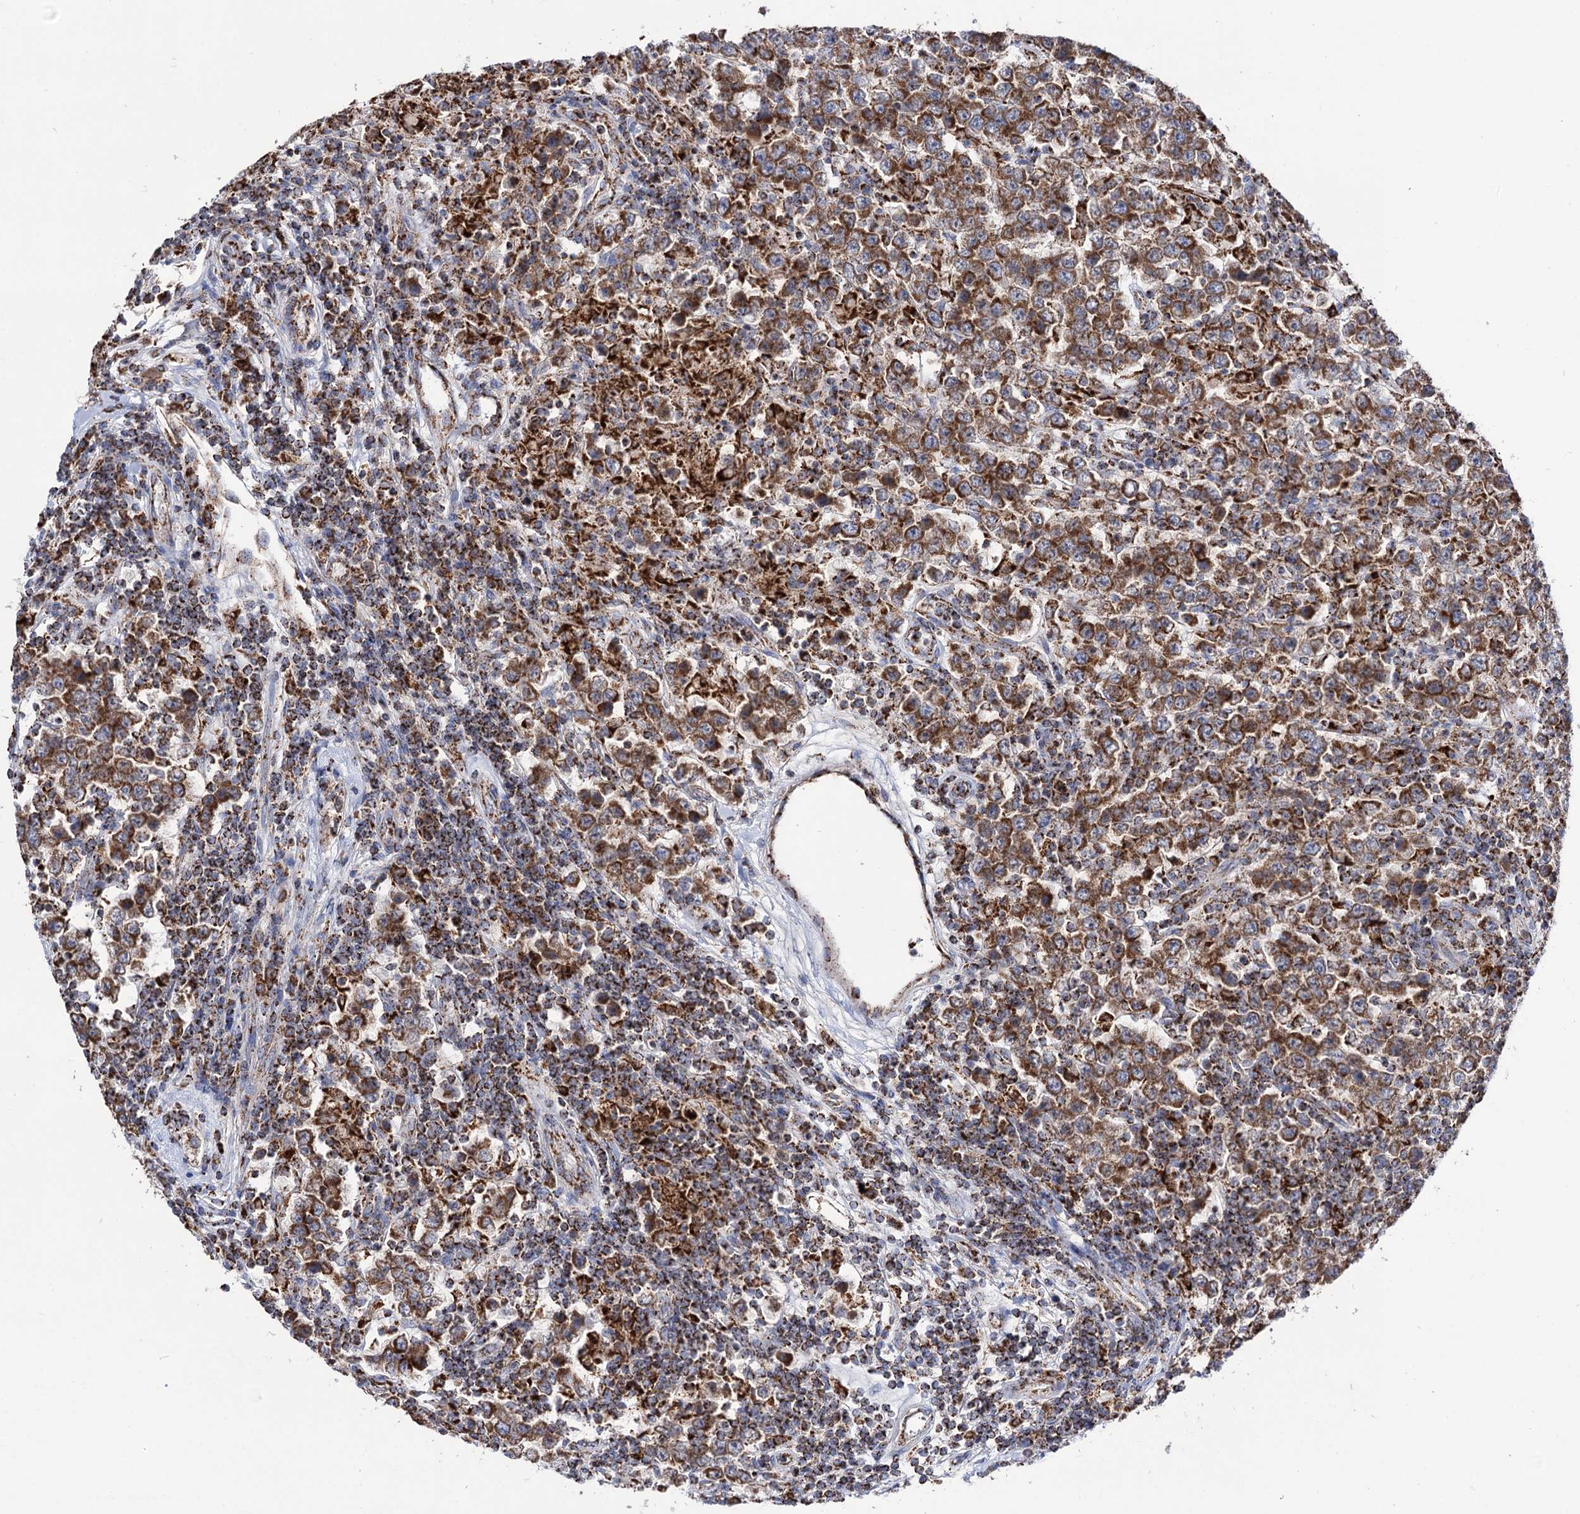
{"staining": {"intensity": "strong", "quantity": ">75%", "location": "cytoplasmic/membranous"}, "tissue": "testis cancer", "cell_type": "Tumor cells", "image_type": "cancer", "snomed": [{"axis": "morphology", "description": "Normal tissue, NOS"}, {"axis": "morphology", "description": "Urothelial carcinoma, High grade"}, {"axis": "morphology", "description": "Seminoma, NOS"}, {"axis": "morphology", "description": "Carcinoma, Embryonal, NOS"}, {"axis": "topography", "description": "Urinary bladder"}, {"axis": "topography", "description": "Testis"}], "caption": "IHC histopathology image of embryonal carcinoma (testis) stained for a protein (brown), which demonstrates high levels of strong cytoplasmic/membranous expression in about >75% of tumor cells.", "gene": "ABHD10", "patient": {"sex": "male", "age": 41}}